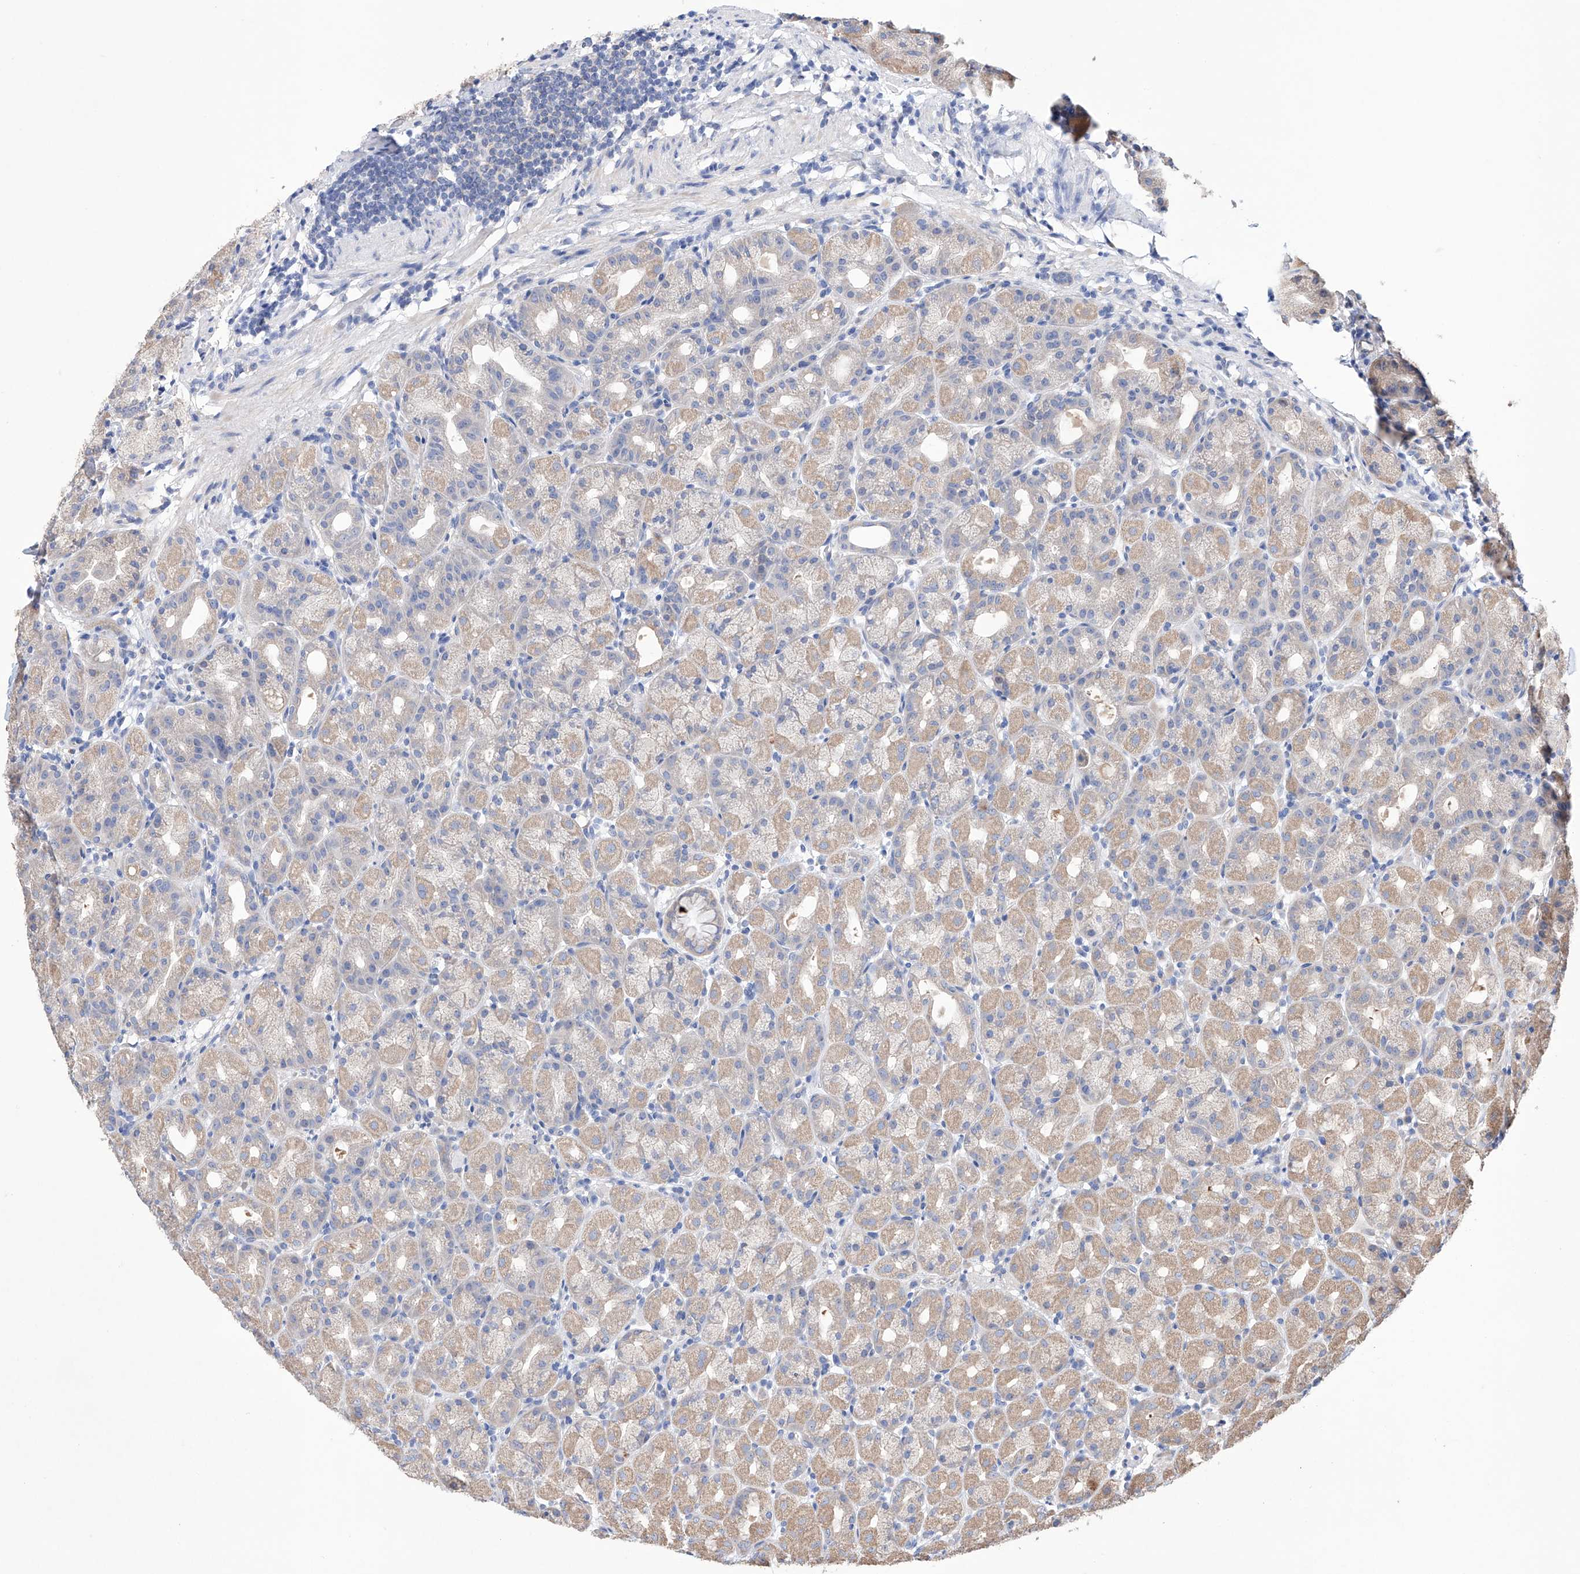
{"staining": {"intensity": "weak", "quantity": "<25%", "location": "cytoplasmic/membranous"}, "tissue": "stomach", "cell_type": "Glandular cells", "image_type": "normal", "snomed": [{"axis": "morphology", "description": "Normal tissue, NOS"}, {"axis": "topography", "description": "Stomach, upper"}], "caption": "An image of human stomach is negative for staining in glandular cells.", "gene": "AFG1L", "patient": {"sex": "male", "age": 68}}